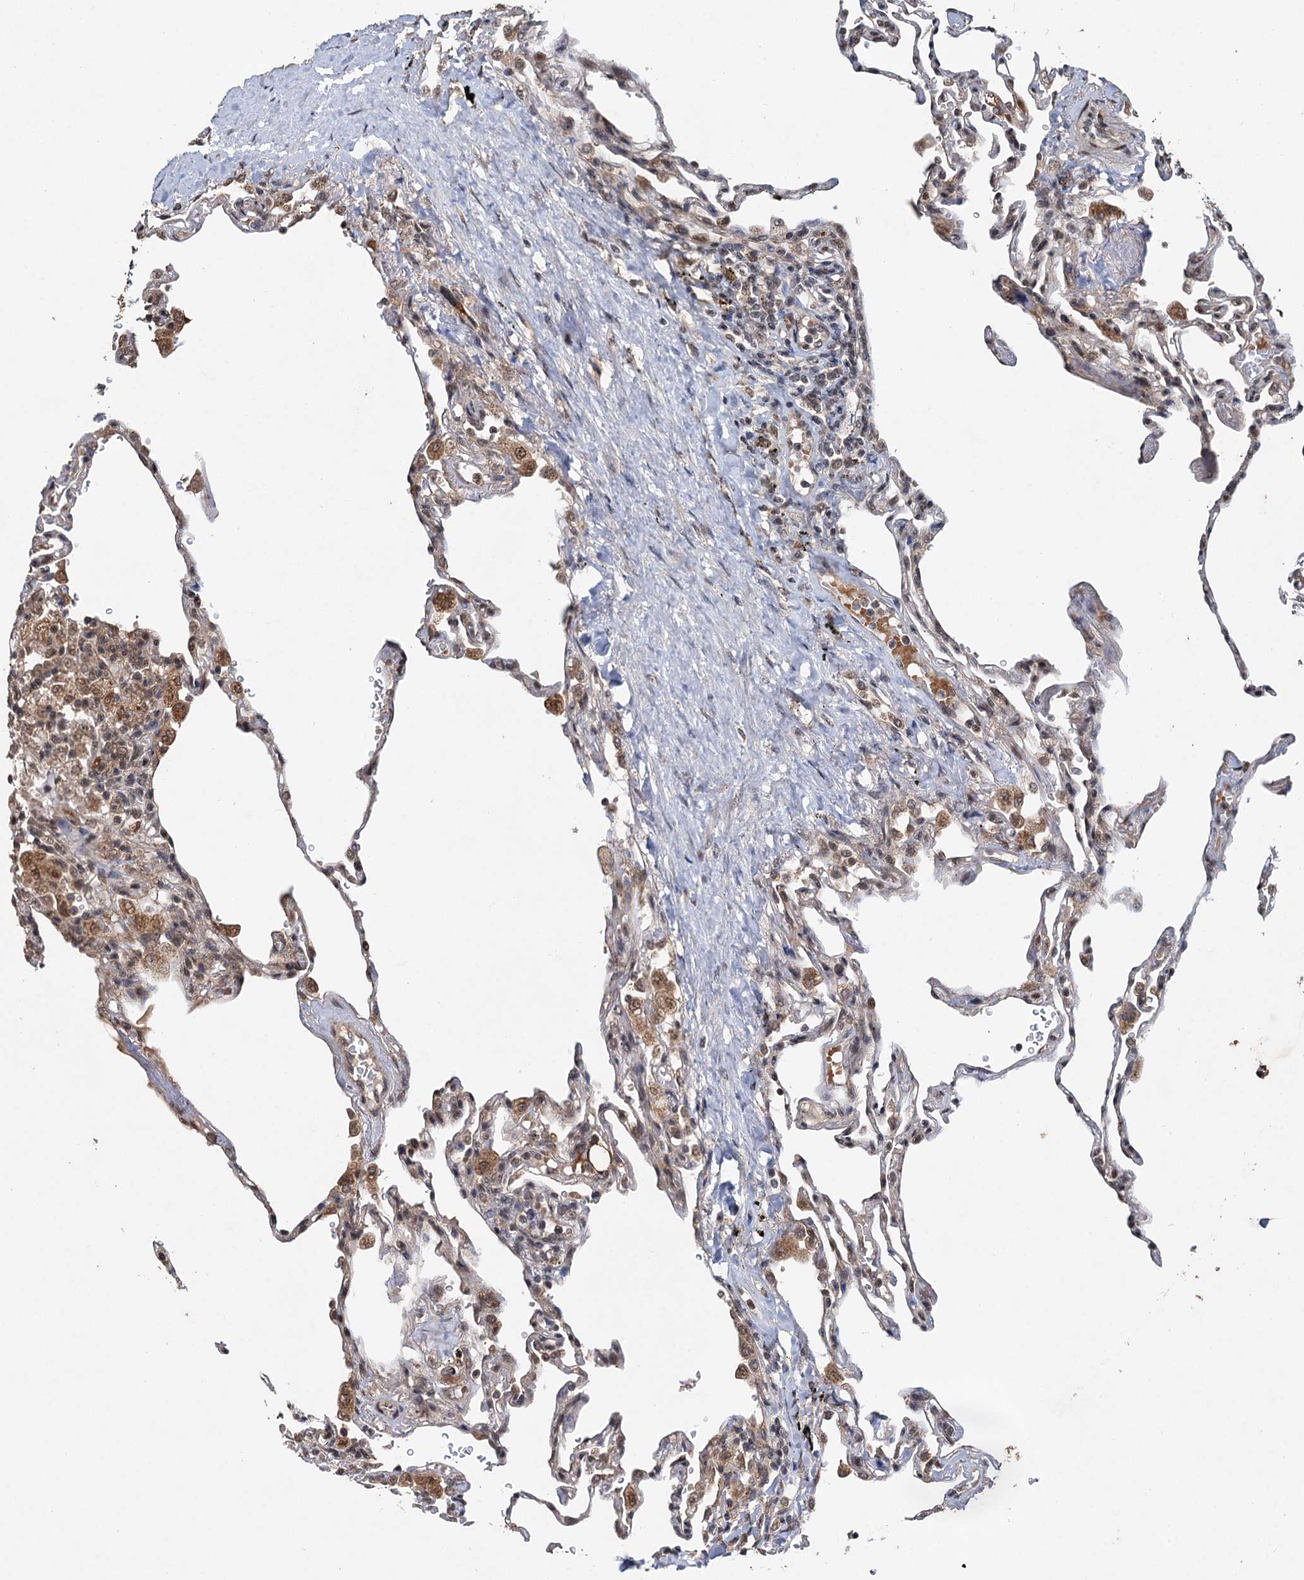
{"staining": {"intensity": "weak", "quantity": "<25%", "location": "cytoplasmic/membranous"}, "tissue": "lung", "cell_type": "Alveolar cells", "image_type": "normal", "snomed": [{"axis": "morphology", "description": "Normal tissue, NOS"}, {"axis": "topography", "description": "Lung"}], "caption": "Alveolar cells show no significant protein expression in normal lung. (IHC, brightfield microscopy, high magnification).", "gene": "REP15", "patient": {"sex": "male", "age": 59}}